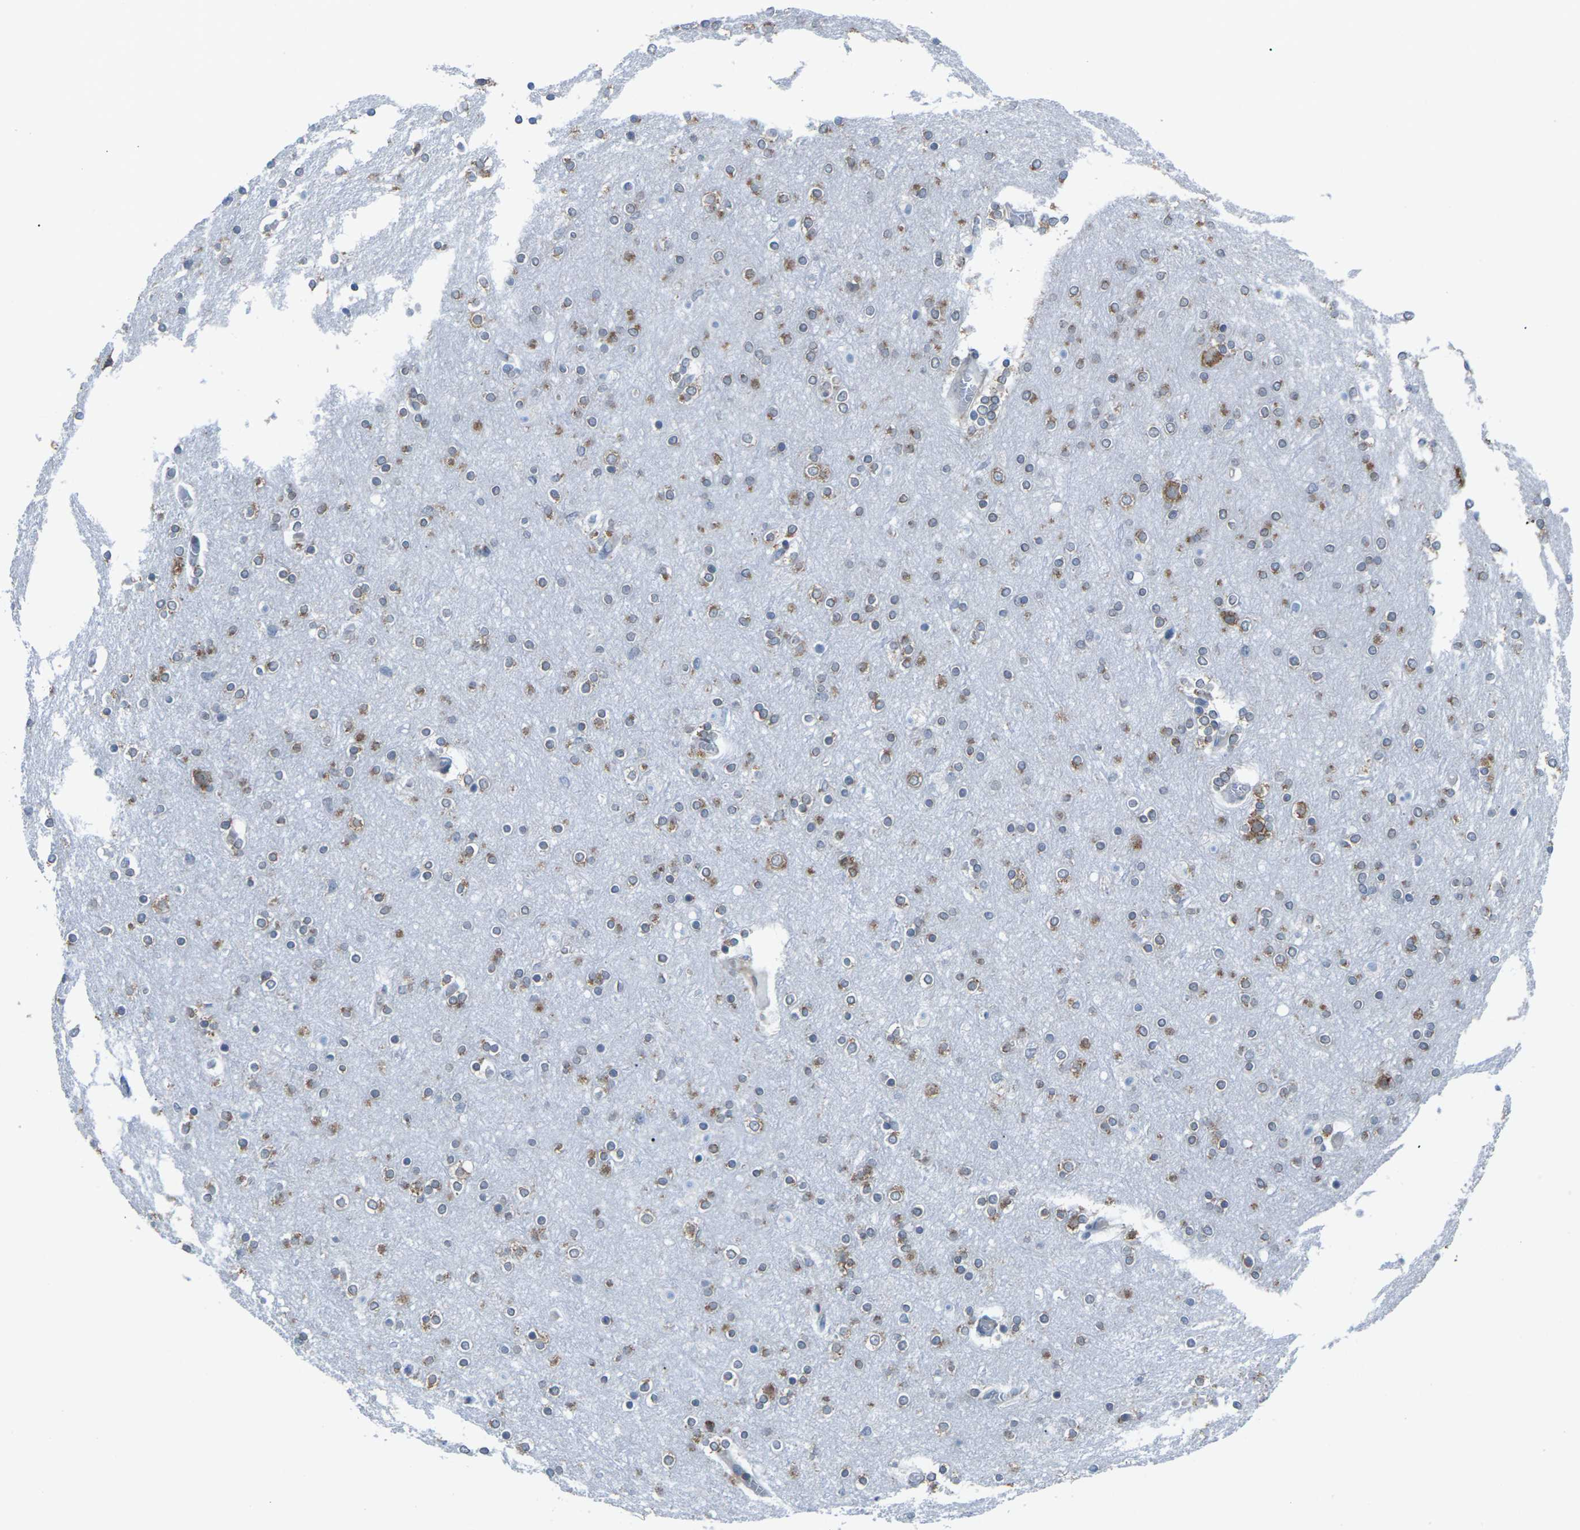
{"staining": {"intensity": "weak", "quantity": ">75%", "location": "cytoplasmic/membranous"}, "tissue": "cerebral cortex", "cell_type": "Endothelial cells", "image_type": "normal", "snomed": [{"axis": "morphology", "description": "Normal tissue, NOS"}, {"axis": "topography", "description": "Cerebral cortex"}], "caption": "Cerebral cortex stained with a protein marker demonstrates weak staining in endothelial cells.", "gene": "PDZK1IP1", "patient": {"sex": "female", "age": 54}}